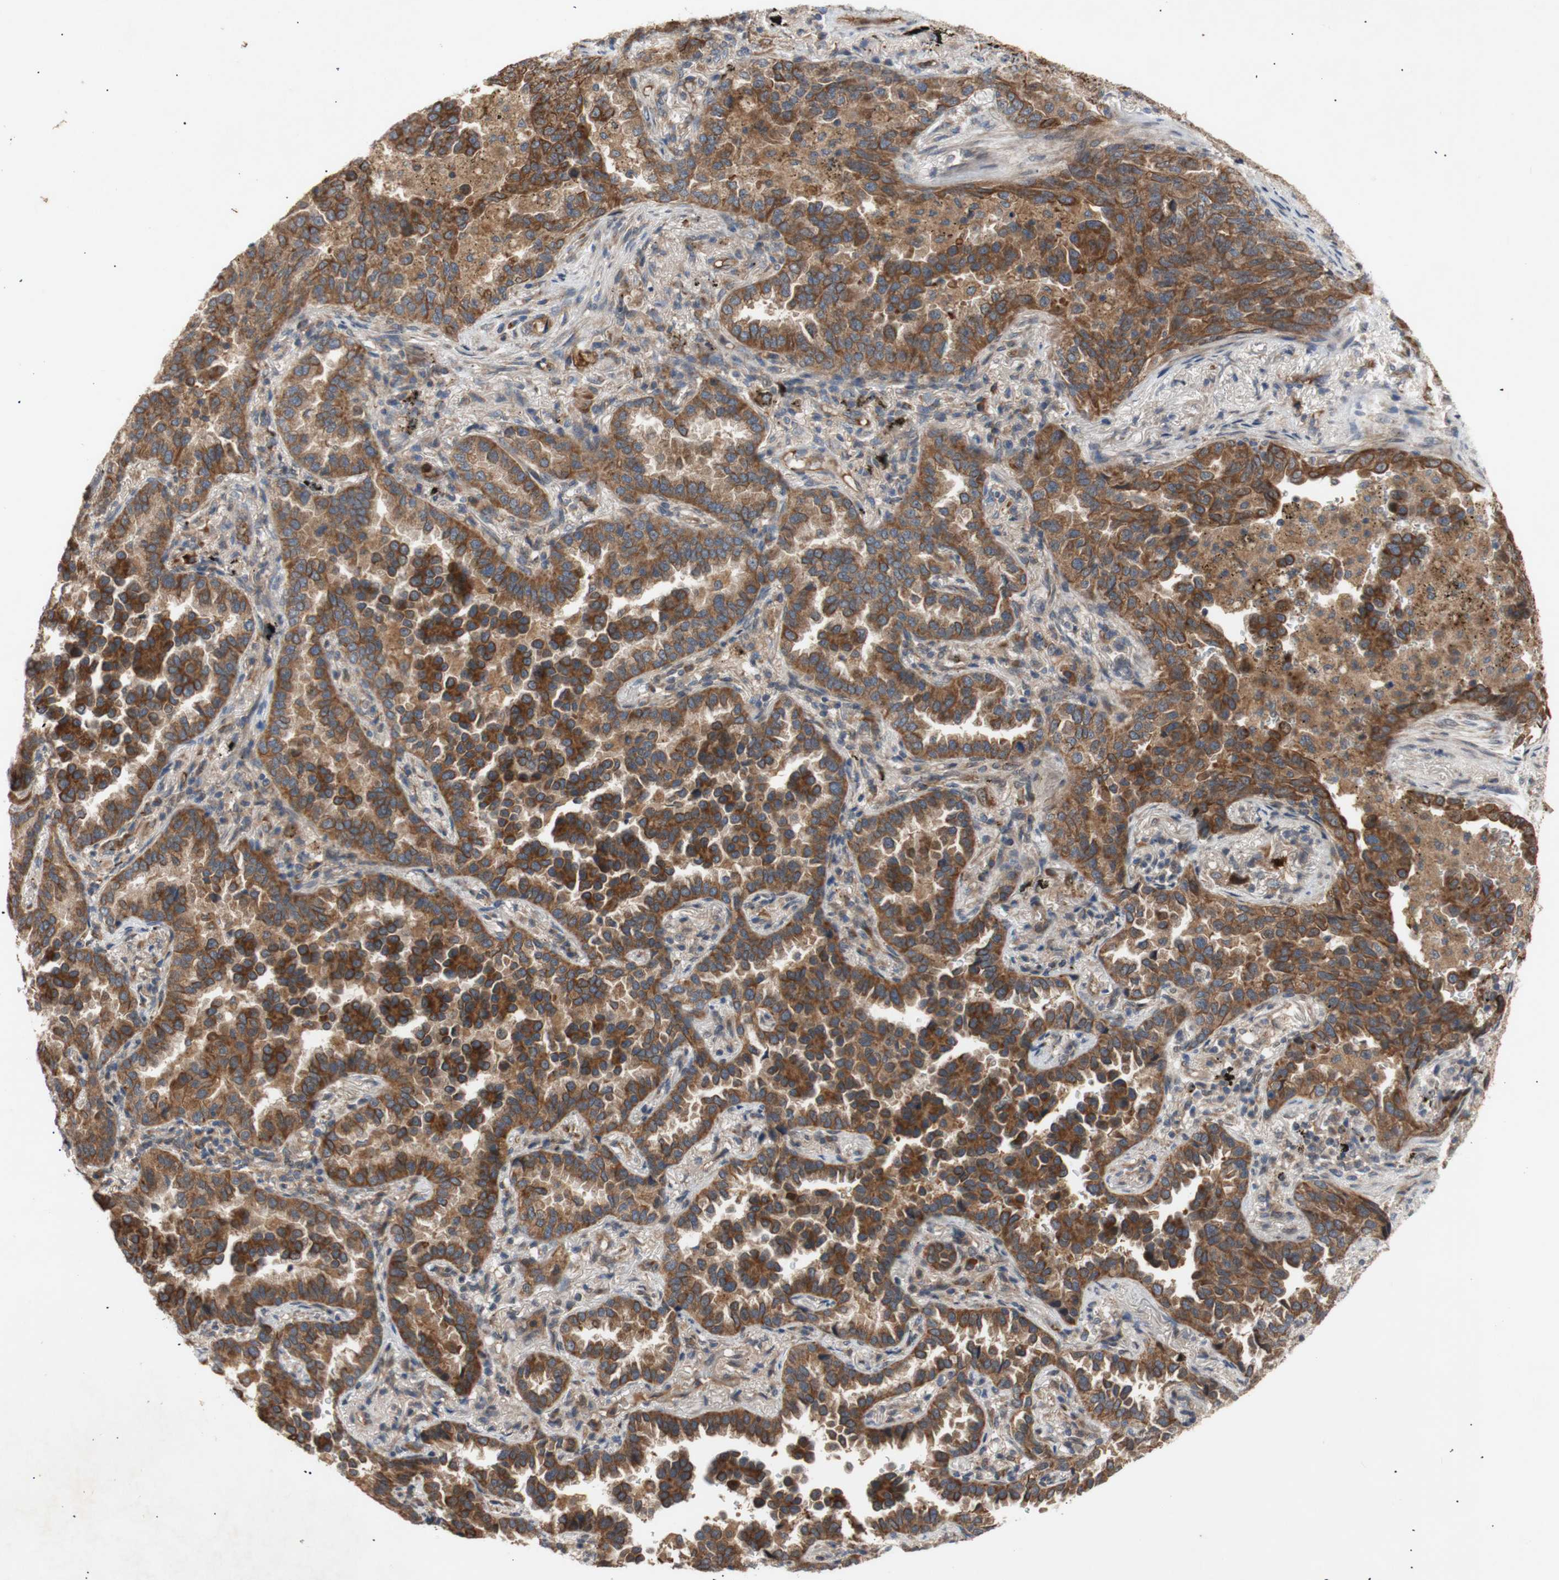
{"staining": {"intensity": "moderate", "quantity": ">75%", "location": "cytoplasmic/membranous"}, "tissue": "lung cancer", "cell_type": "Tumor cells", "image_type": "cancer", "snomed": [{"axis": "morphology", "description": "Normal tissue, NOS"}, {"axis": "morphology", "description": "Adenocarcinoma, NOS"}, {"axis": "topography", "description": "Lung"}], "caption": "Adenocarcinoma (lung) stained with immunohistochemistry (IHC) exhibits moderate cytoplasmic/membranous expression in approximately >75% of tumor cells.", "gene": "PKN1", "patient": {"sex": "male", "age": 59}}